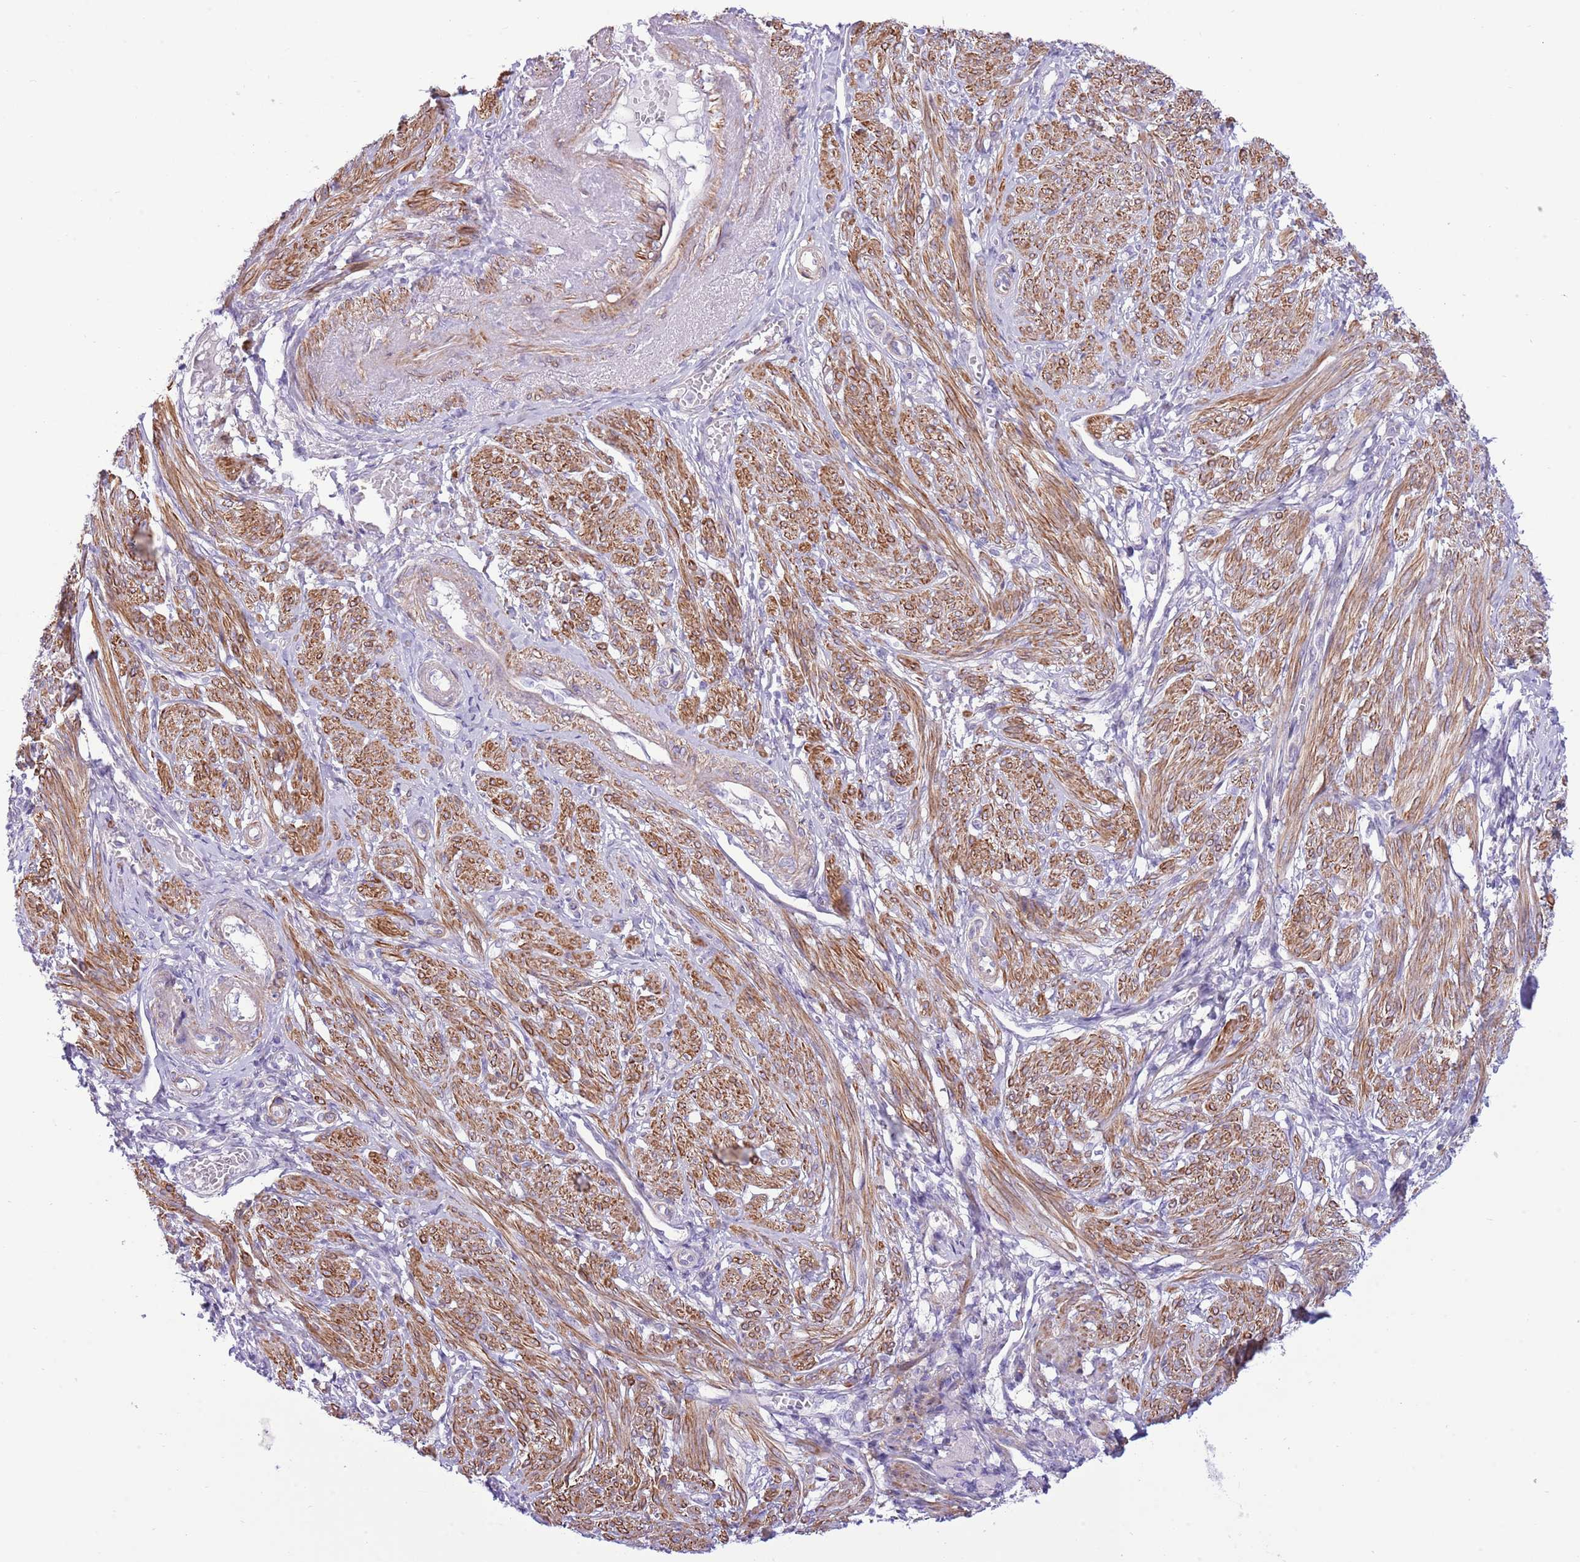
{"staining": {"intensity": "strong", "quantity": ">75%", "location": "cytoplasmic/membranous"}, "tissue": "smooth muscle", "cell_type": "Smooth muscle cells", "image_type": "normal", "snomed": [{"axis": "morphology", "description": "Normal tissue, NOS"}, {"axis": "topography", "description": "Smooth muscle"}], "caption": "This photomicrograph displays IHC staining of benign smooth muscle, with high strong cytoplasmic/membranous staining in about >75% of smooth muscle cells.", "gene": "ZC4H2", "patient": {"sex": "female", "age": 39}}